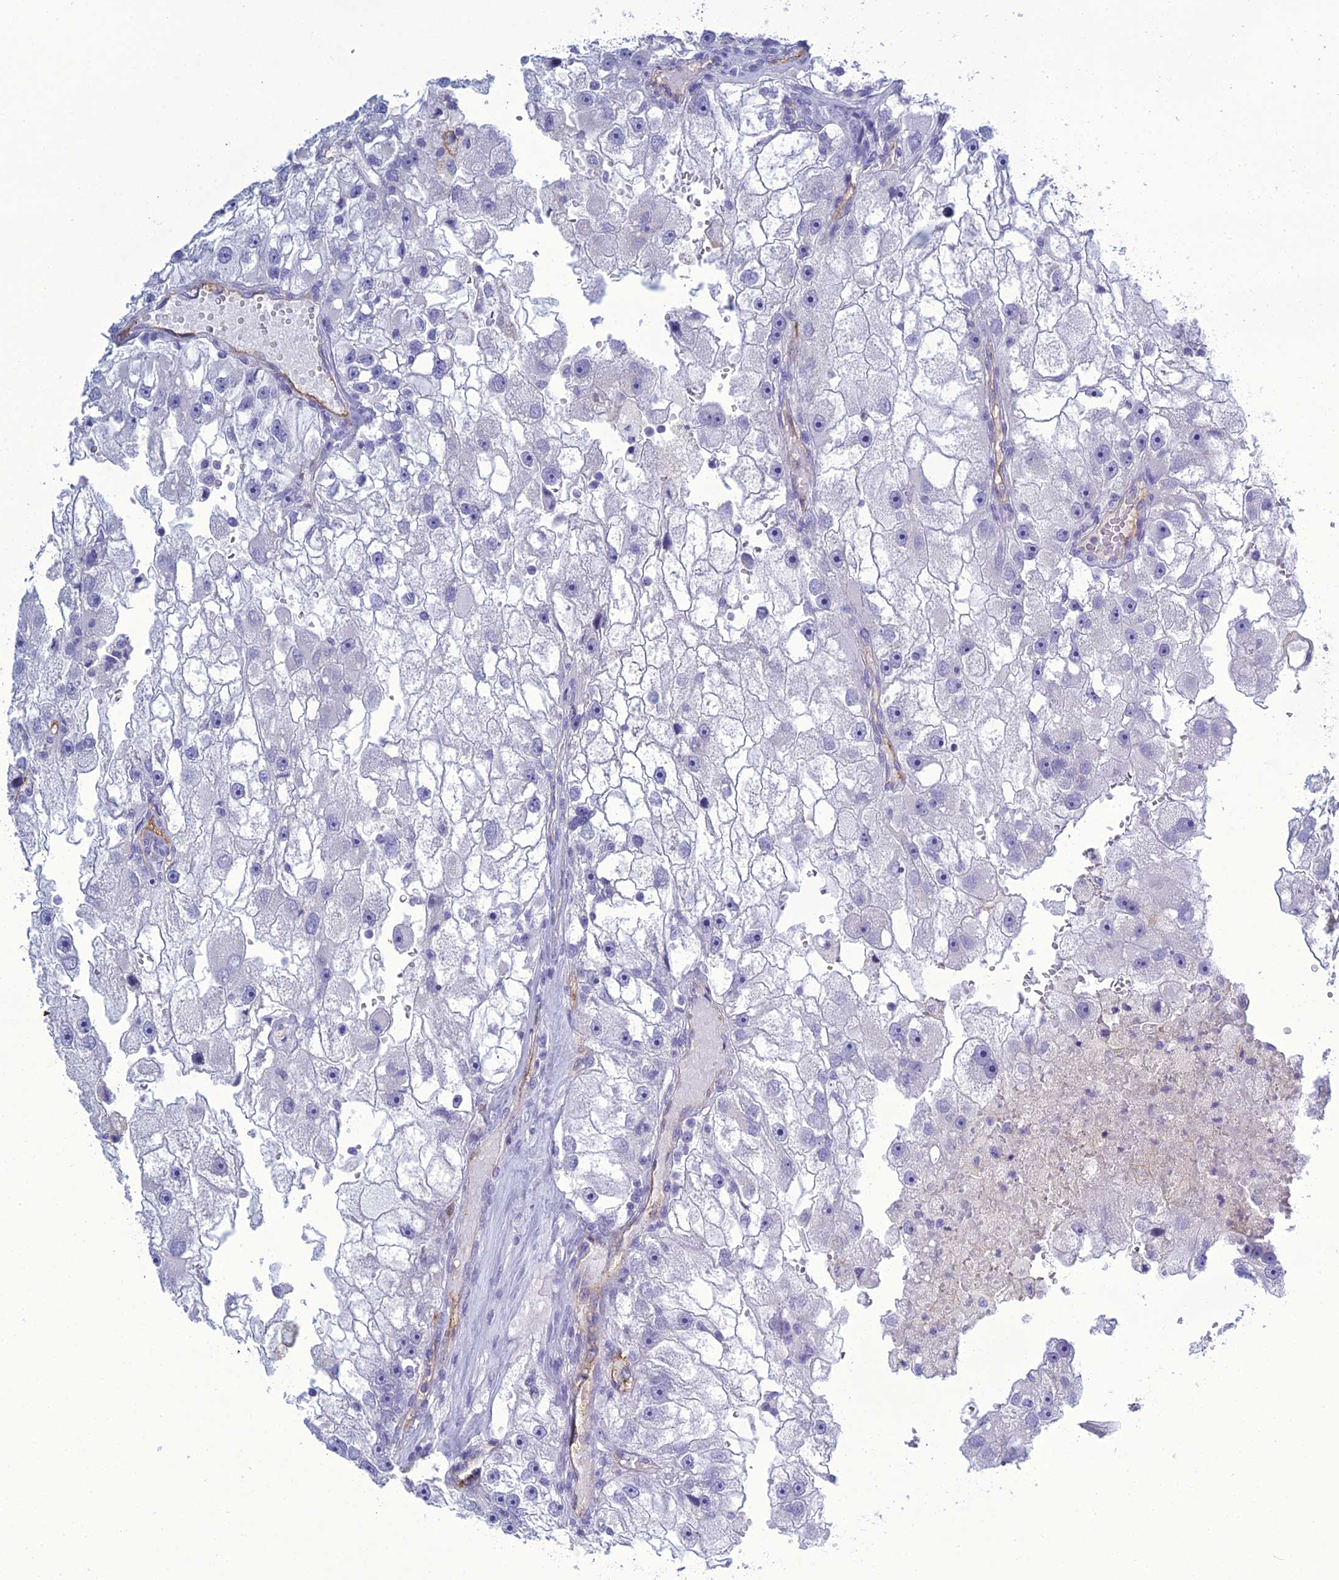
{"staining": {"intensity": "negative", "quantity": "none", "location": "none"}, "tissue": "renal cancer", "cell_type": "Tumor cells", "image_type": "cancer", "snomed": [{"axis": "morphology", "description": "Adenocarcinoma, NOS"}, {"axis": "topography", "description": "Kidney"}], "caption": "Immunohistochemical staining of renal adenocarcinoma reveals no significant positivity in tumor cells. Nuclei are stained in blue.", "gene": "ACE", "patient": {"sex": "male", "age": 63}}